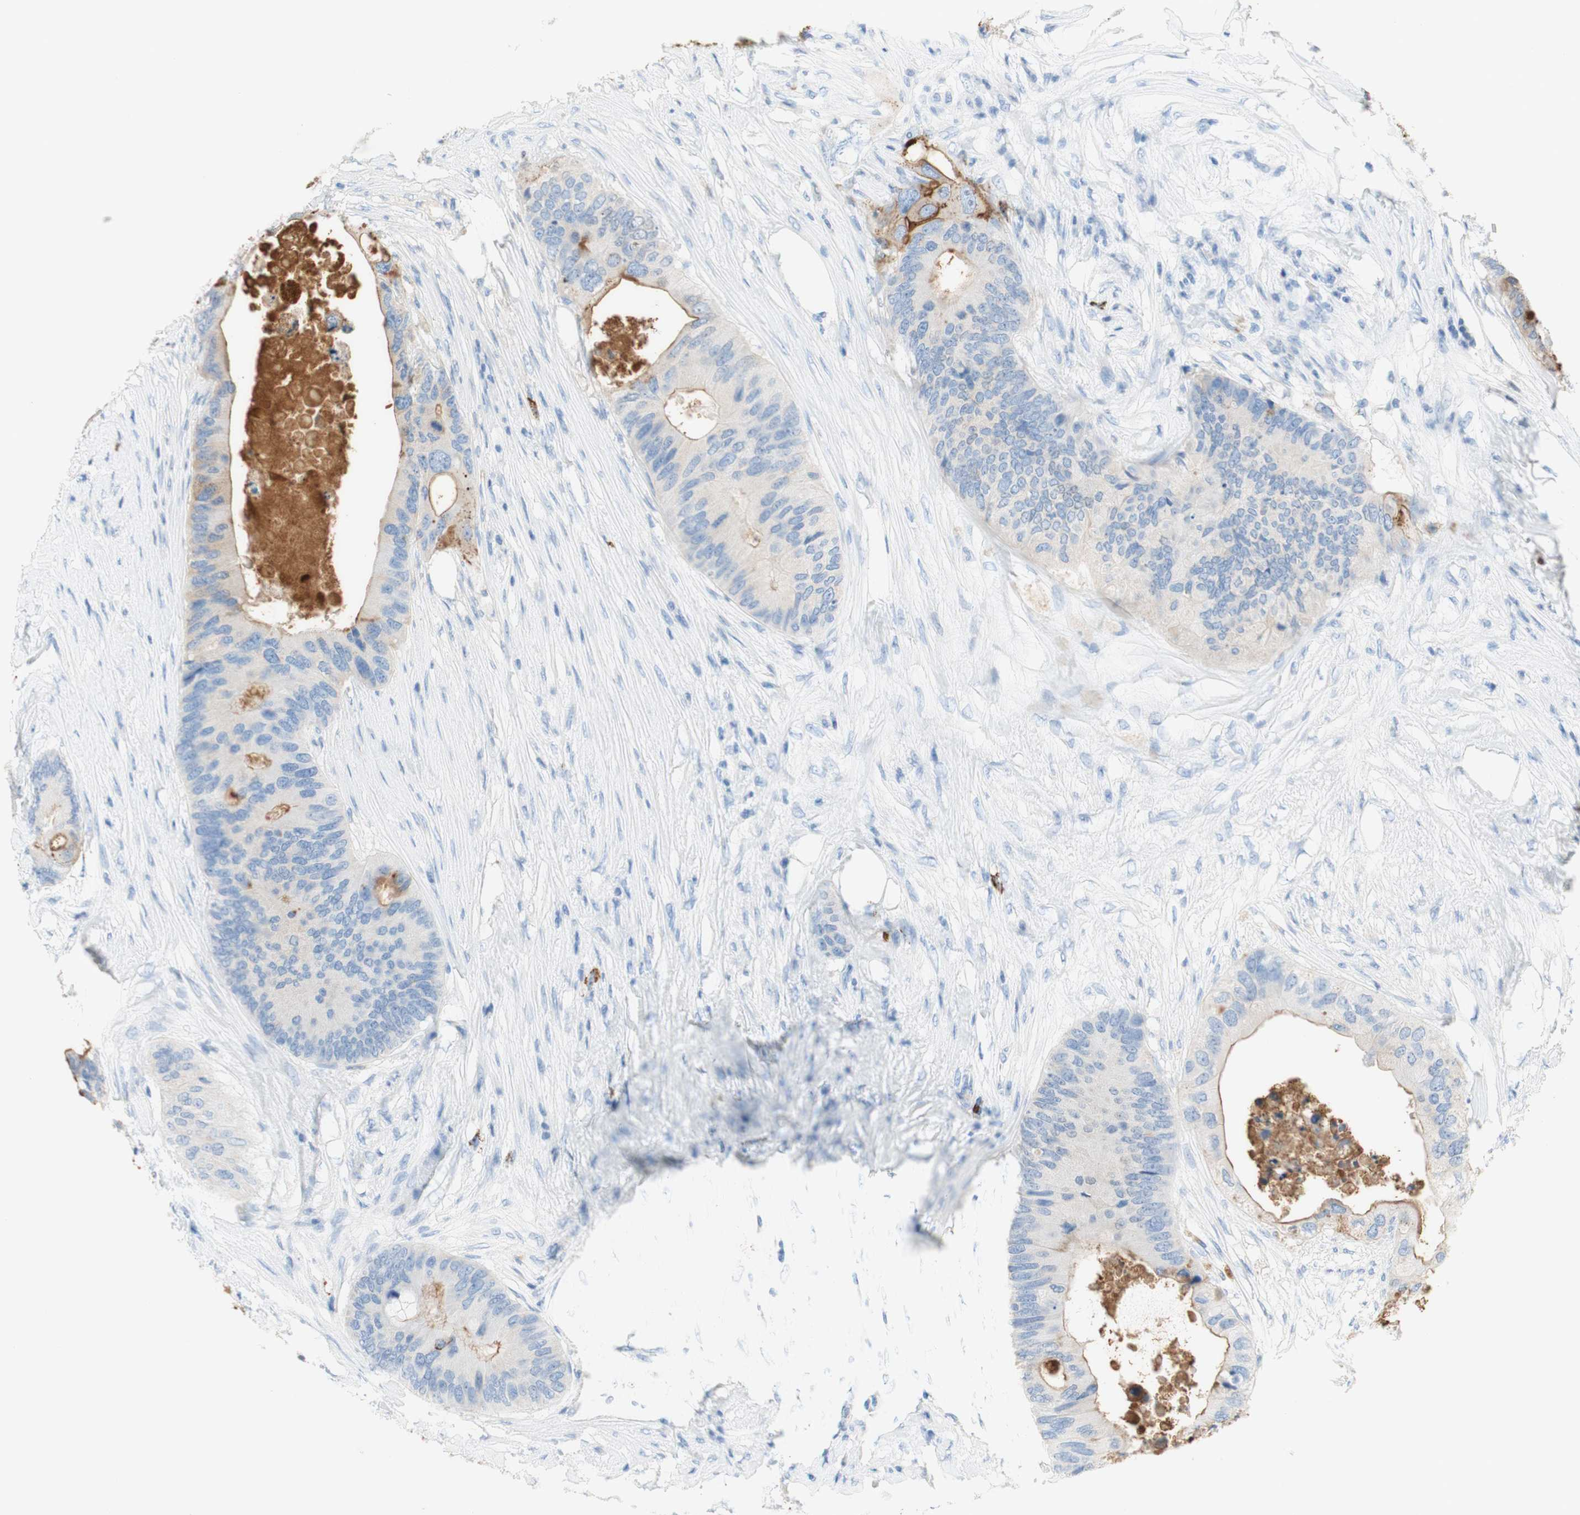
{"staining": {"intensity": "weak", "quantity": "<25%", "location": "cytoplasmic/membranous"}, "tissue": "colorectal cancer", "cell_type": "Tumor cells", "image_type": "cancer", "snomed": [{"axis": "morphology", "description": "Adenocarcinoma, NOS"}, {"axis": "topography", "description": "Colon"}], "caption": "Protein analysis of colorectal cancer demonstrates no significant expression in tumor cells.", "gene": "CEACAM1", "patient": {"sex": "male", "age": 71}}